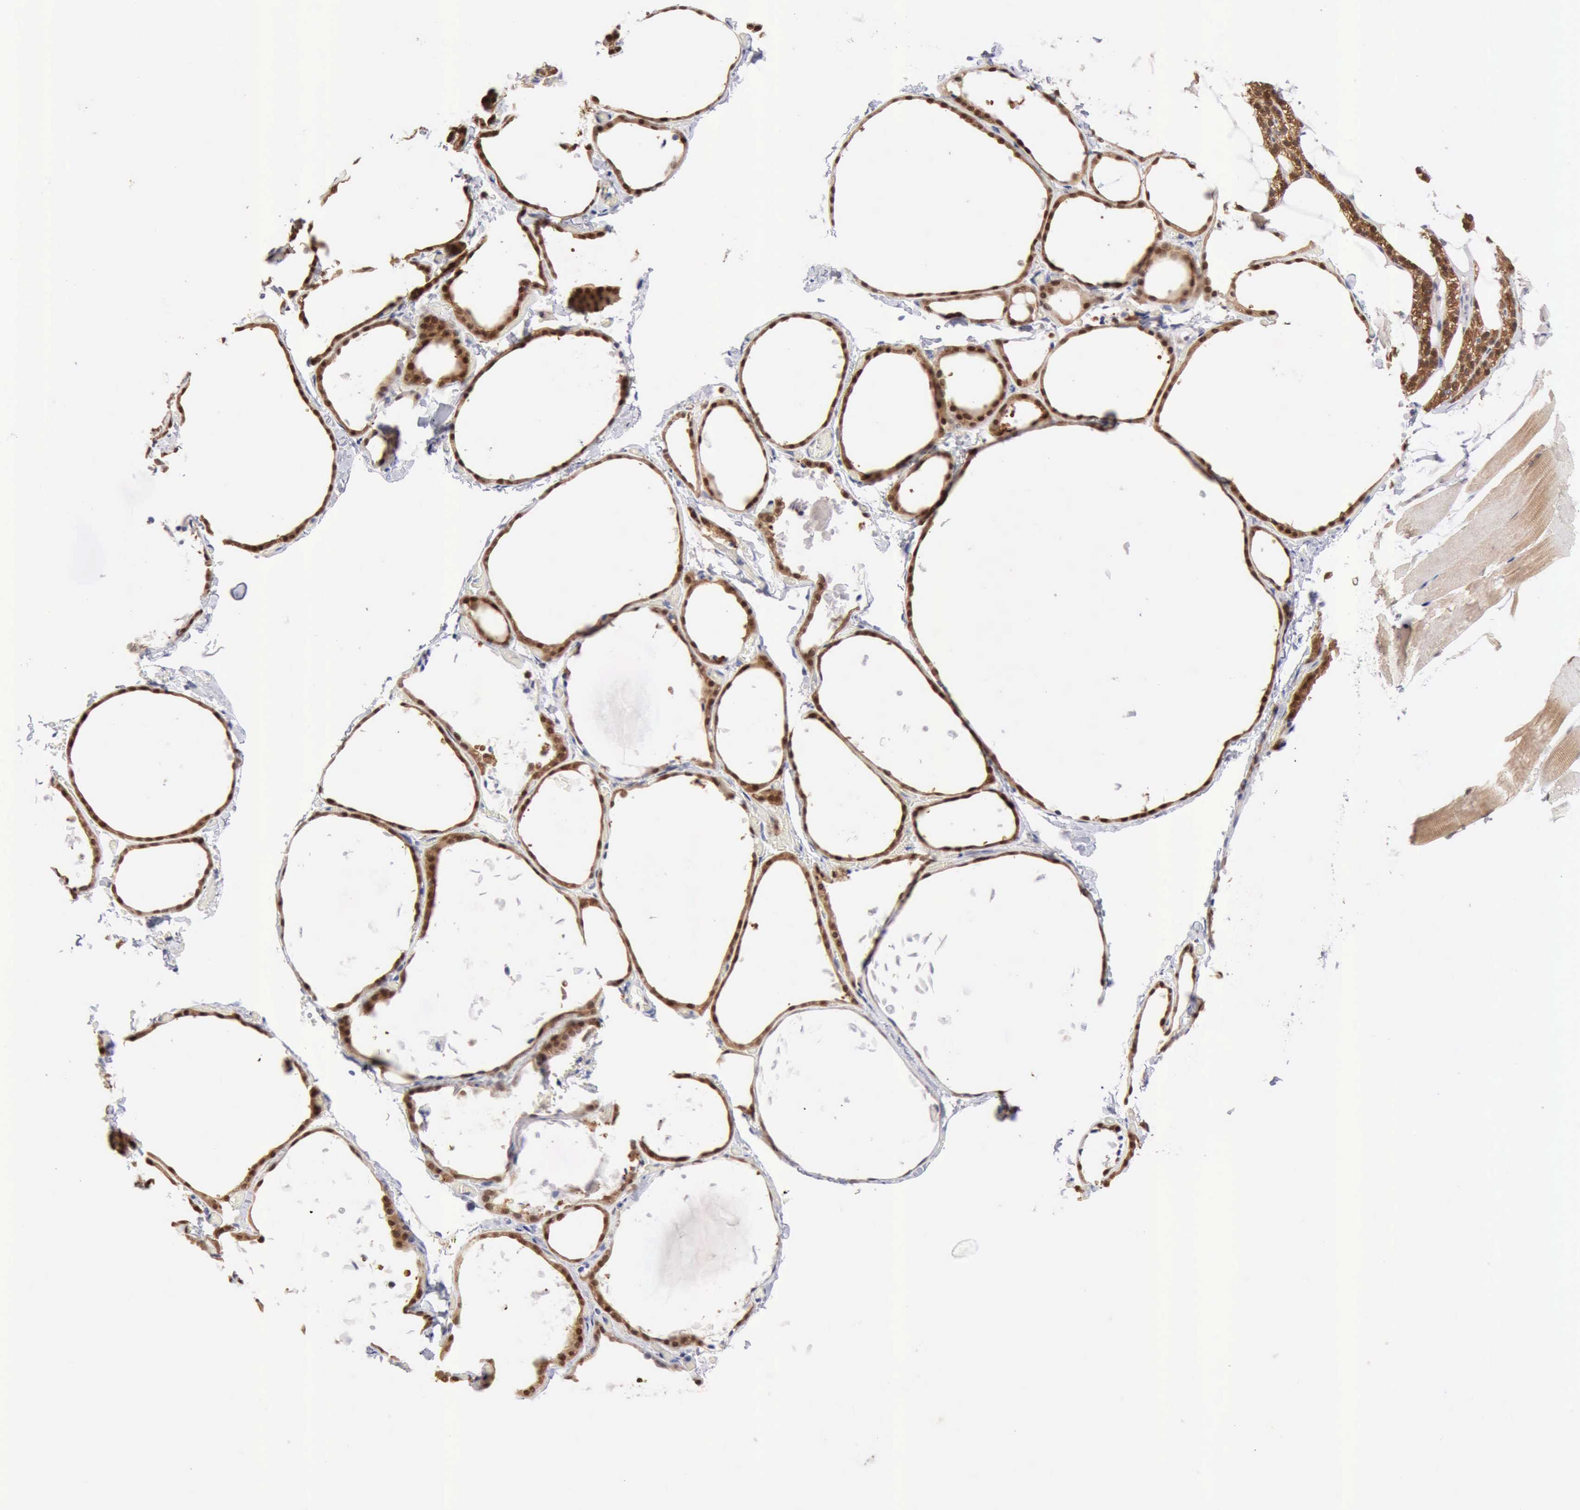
{"staining": {"intensity": "moderate", "quantity": ">75%", "location": "cytoplasmic/membranous"}, "tissue": "thyroid gland", "cell_type": "Glandular cells", "image_type": "normal", "snomed": [{"axis": "morphology", "description": "Normal tissue, NOS"}, {"axis": "topography", "description": "Thyroid gland"}], "caption": "A high-resolution photomicrograph shows immunohistochemistry staining of benign thyroid gland, which demonstrates moderate cytoplasmic/membranous positivity in about >75% of glandular cells.", "gene": "PTGR2", "patient": {"sex": "female", "age": 22}}